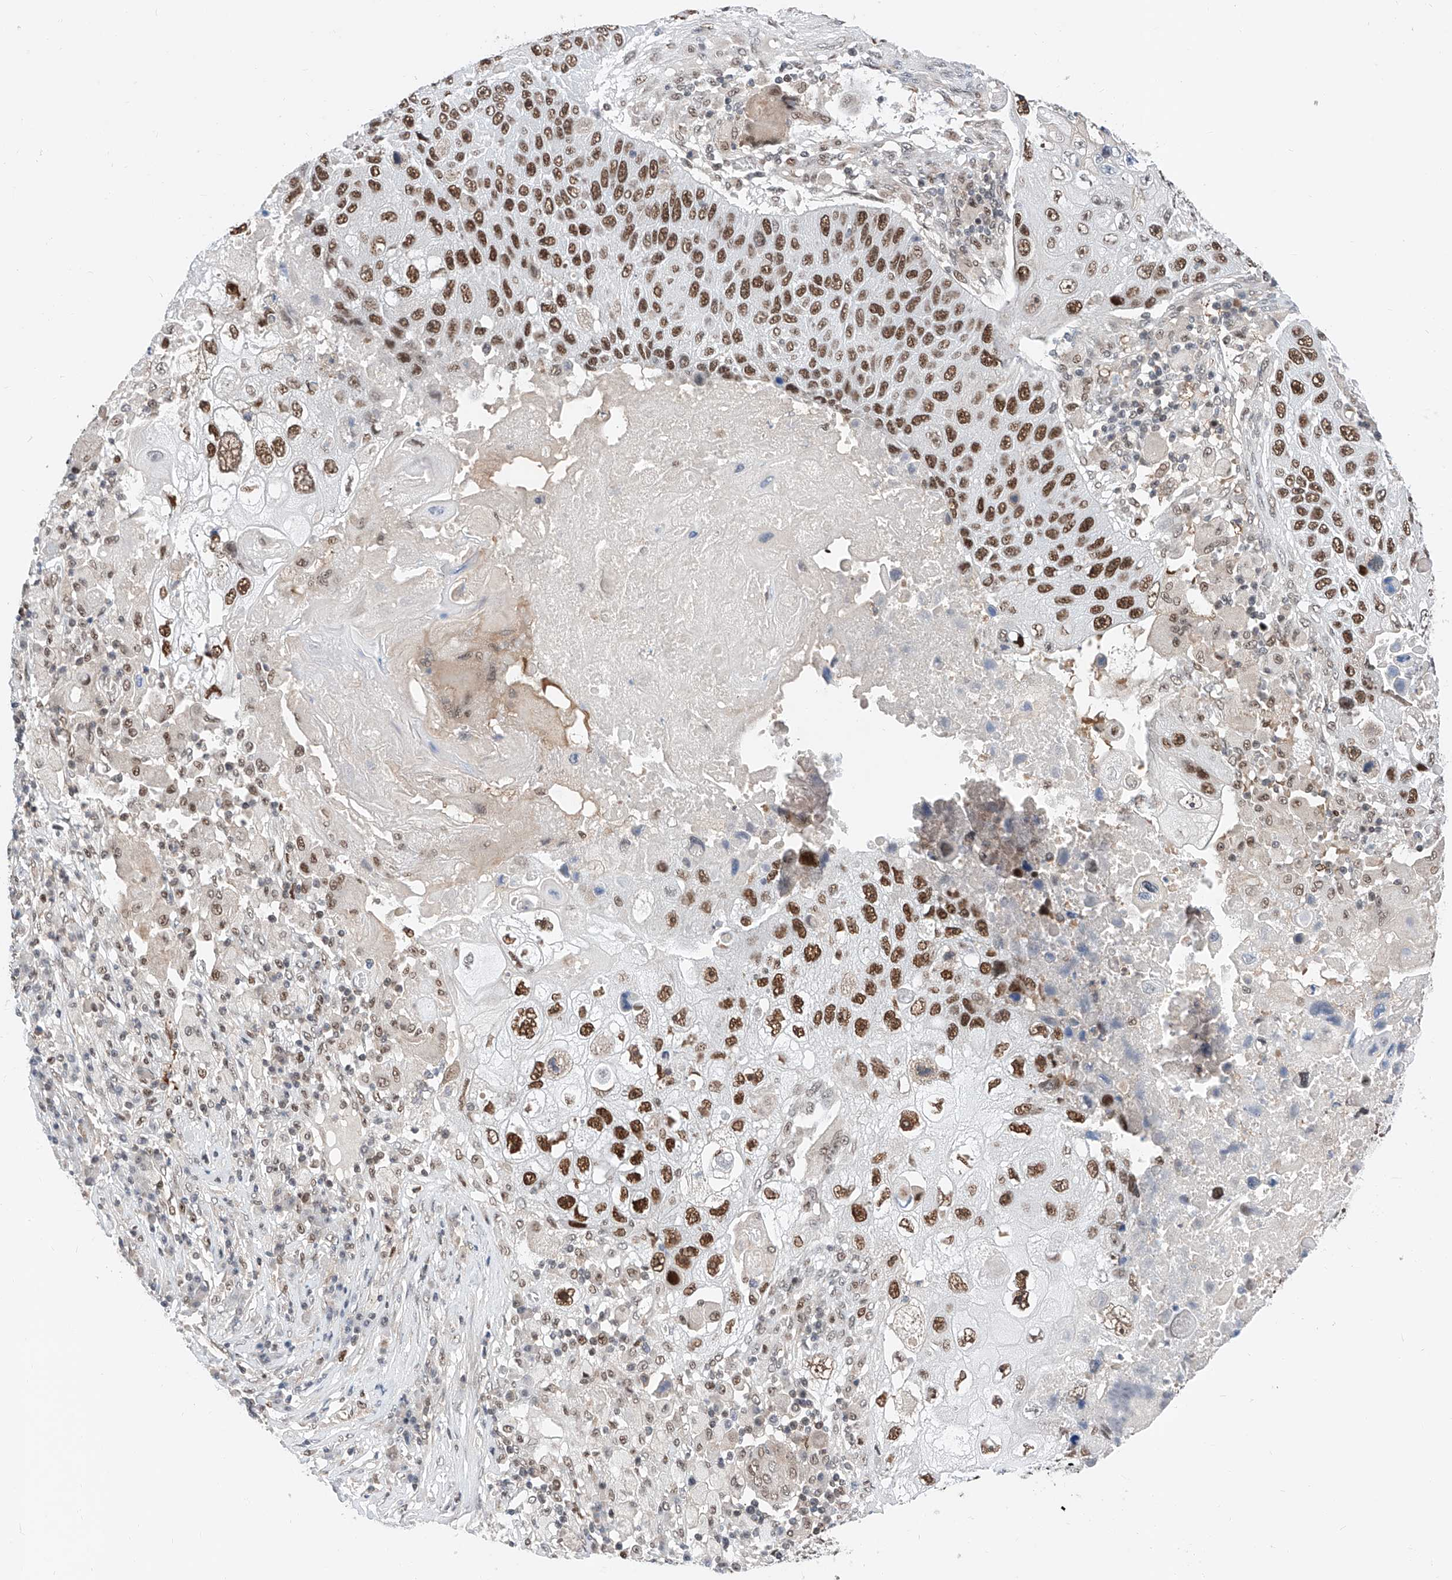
{"staining": {"intensity": "strong", "quantity": ">75%", "location": "nuclear"}, "tissue": "lung cancer", "cell_type": "Tumor cells", "image_type": "cancer", "snomed": [{"axis": "morphology", "description": "Squamous cell carcinoma, NOS"}, {"axis": "topography", "description": "Lung"}], "caption": "Human lung squamous cell carcinoma stained for a protein (brown) displays strong nuclear positive positivity in approximately >75% of tumor cells.", "gene": "SNRNP200", "patient": {"sex": "male", "age": 61}}